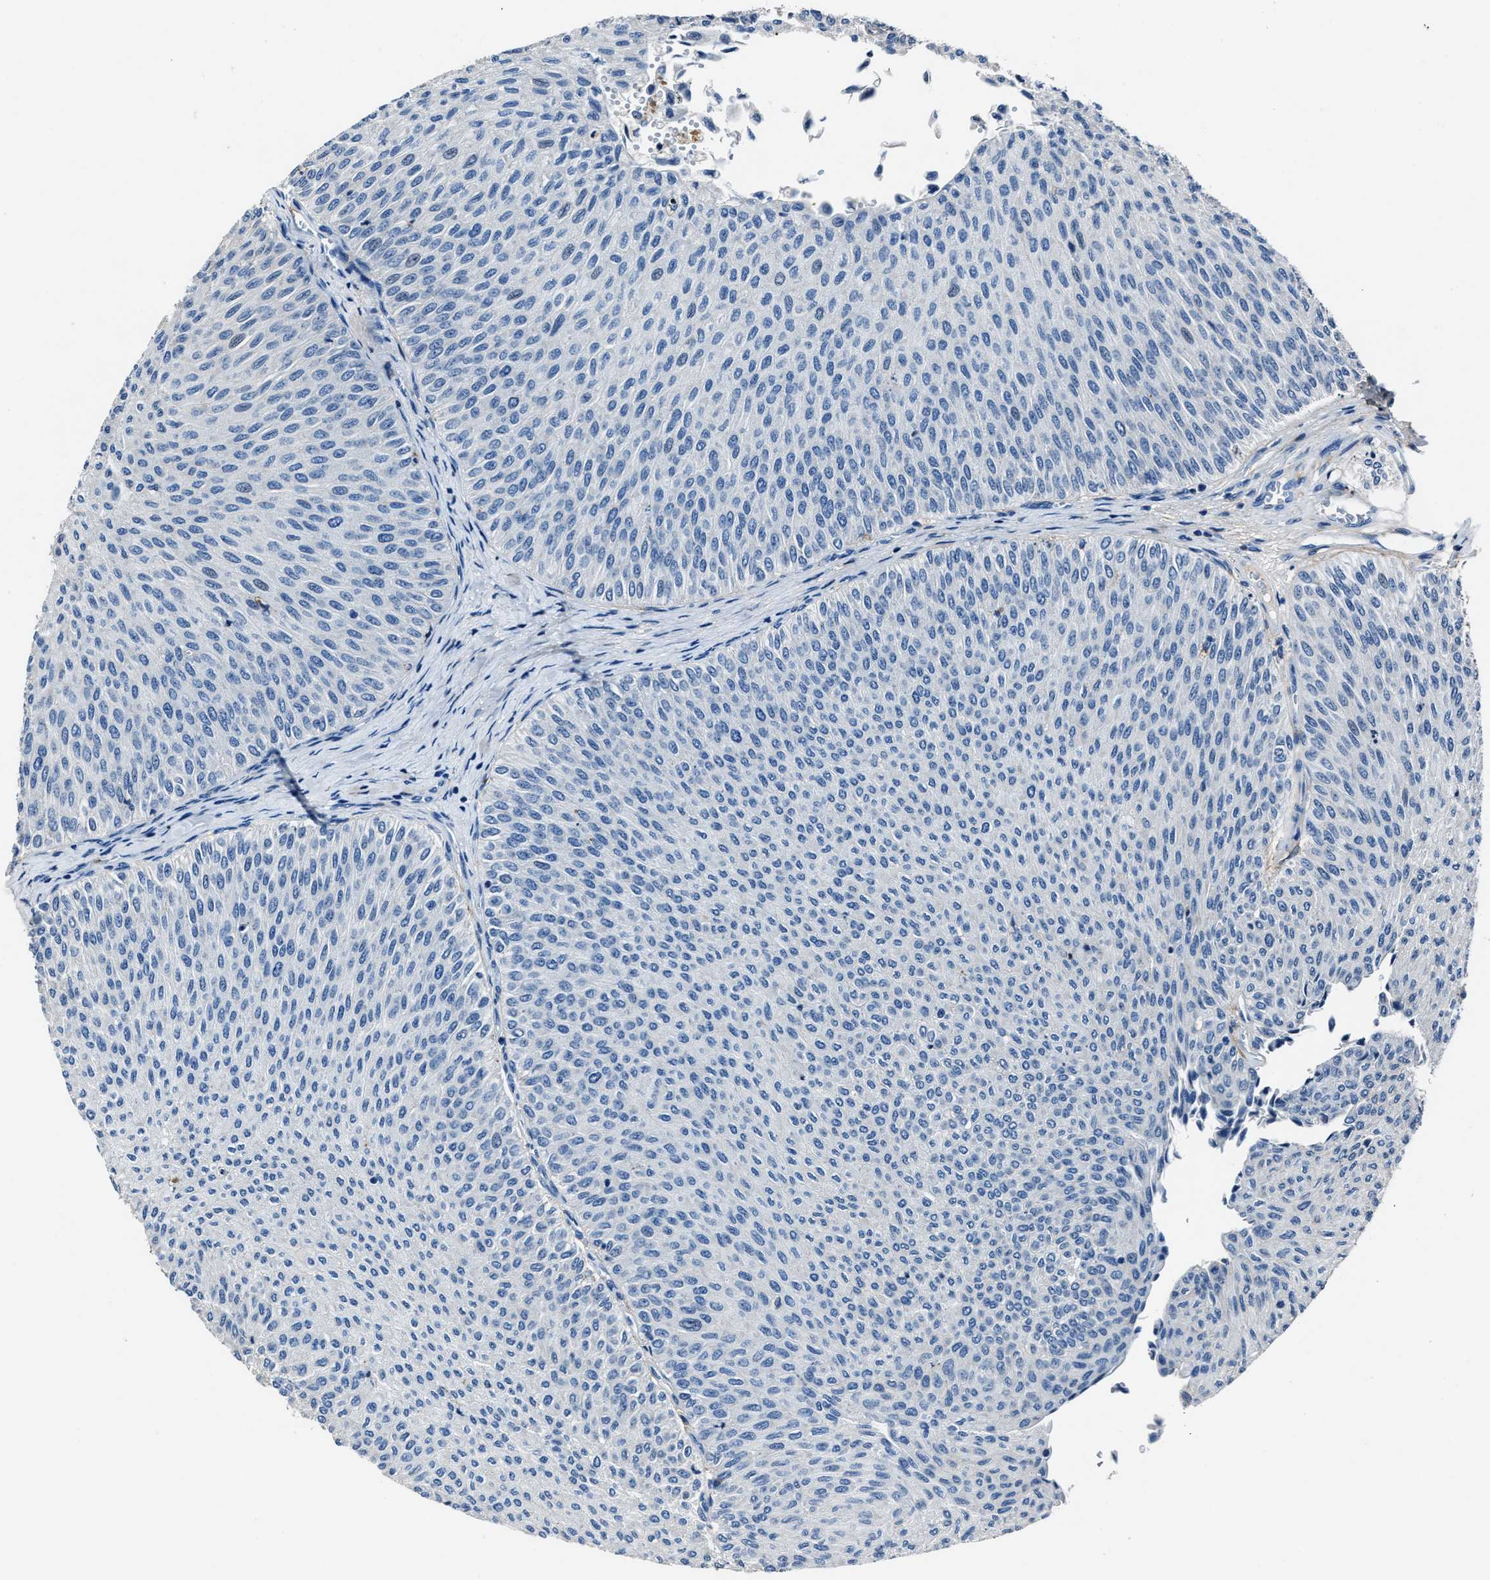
{"staining": {"intensity": "negative", "quantity": "none", "location": "none"}, "tissue": "urothelial cancer", "cell_type": "Tumor cells", "image_type": "cancer", "snomed": [{"axis": "morphology", "description": "Urothelial carcinoma, Low grade"}, {"axis": "topography", "description": "Urinary bladder"}], "caption": "Histopathology image shows no significant protein expression in tumor cells of urothelial cancer.", "gene": "FGL2", "patient": {"sex": "male", "age": 78}}